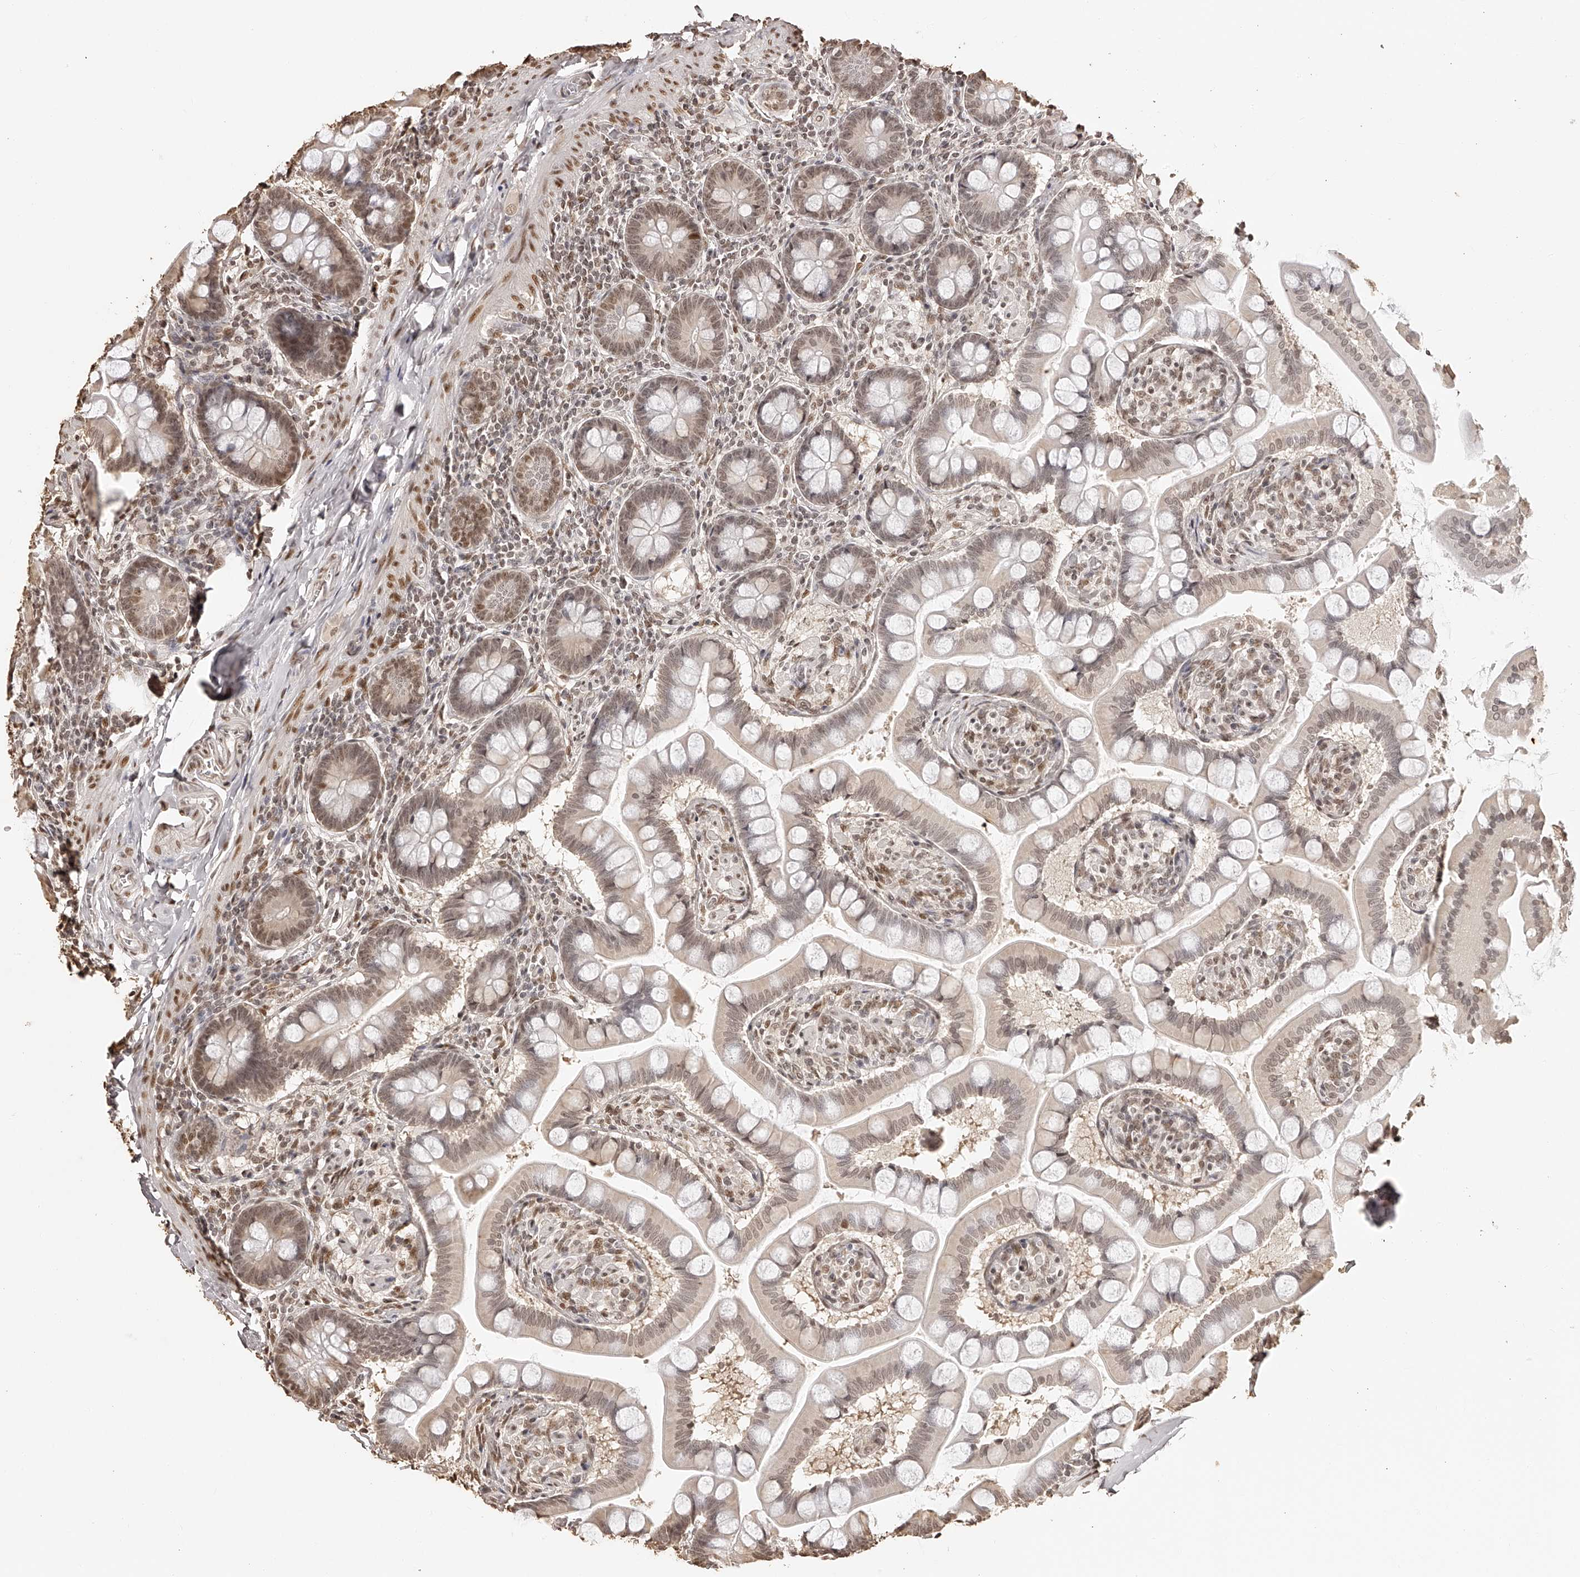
{"staining": {"intensity": "moderate", "quantity": "25%-75%", "location": "nuclear"}, "tissue": "small intestine", "cell_type": "Glandular cells", "image_type": "normal", "snomed": [{"axis": "morphology", "description": "Normal tissue, NOS"}, {"axis": "topography", "description": "Small intestine"}], "caption": "There is medium levels of moderate nuclear staining in glandular cells of normal small intestine, as demonstrated by immunohistochemical staining (brown color).", "gene": "ZNF503", "patient": {"sex": "male", "age": 41}}